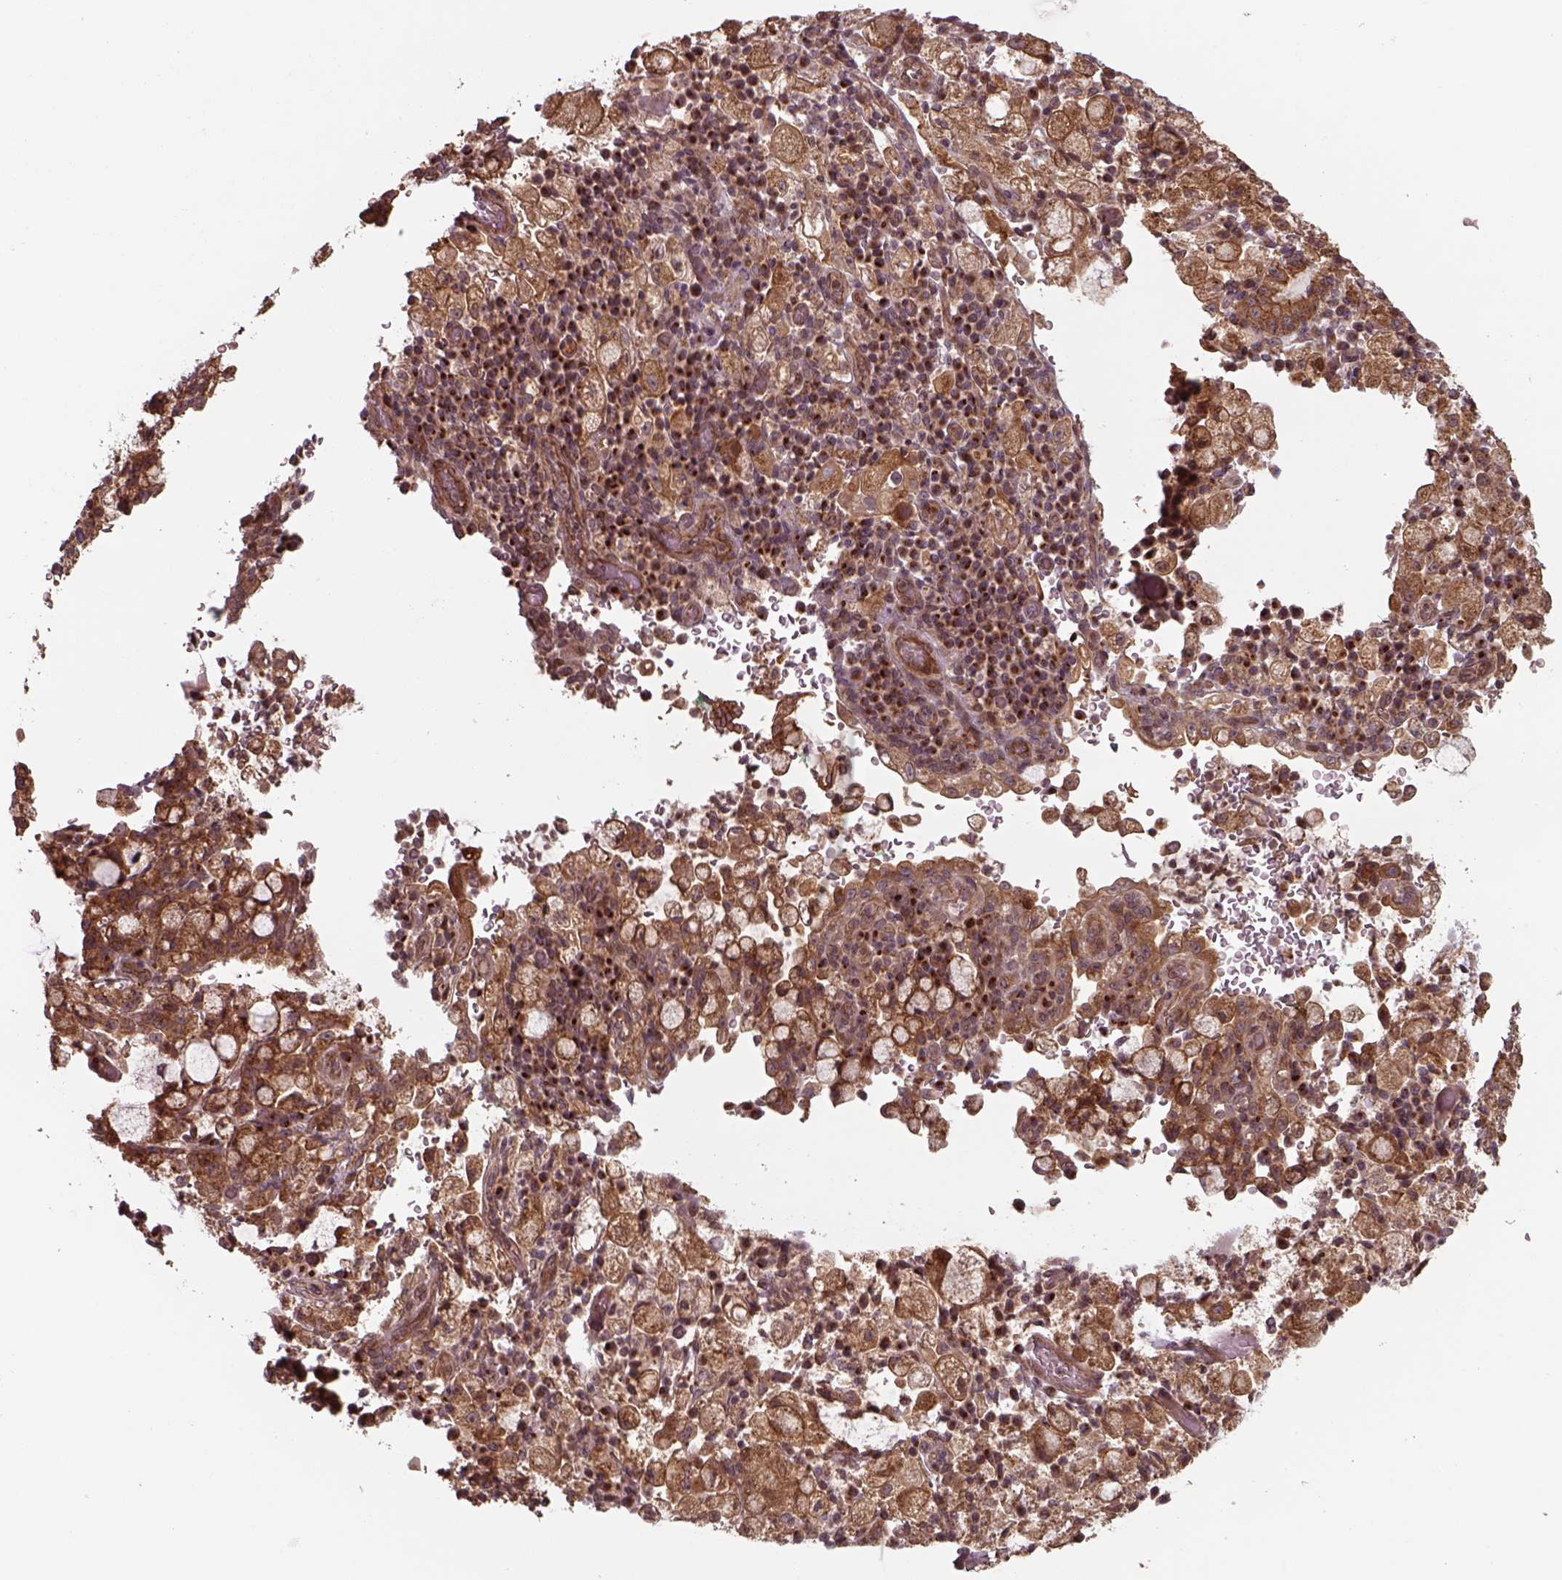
{"staining": {"intensity": "strong", "quantity": ">75%", "location": "cytoplasmic/membranous"}, "tissue": "stomach cancer", "cell_type": "Tumor cells", "image_type": "cancer", "snomed": [{"axis": "morphology", "description": "Adenocarcinoma, NOS"}, {"axis": "topography", "description": "Stomach"}], "caption": "This micrograph exhibits immunohistochemistry (IHC) staining of stomach adenocarcinoma, with high strong cytoplasmic/membranous expression in approximately >75% of tumor cells.", "gene": "CHMP3", "patient": {"sex": "male", "age": 58}}